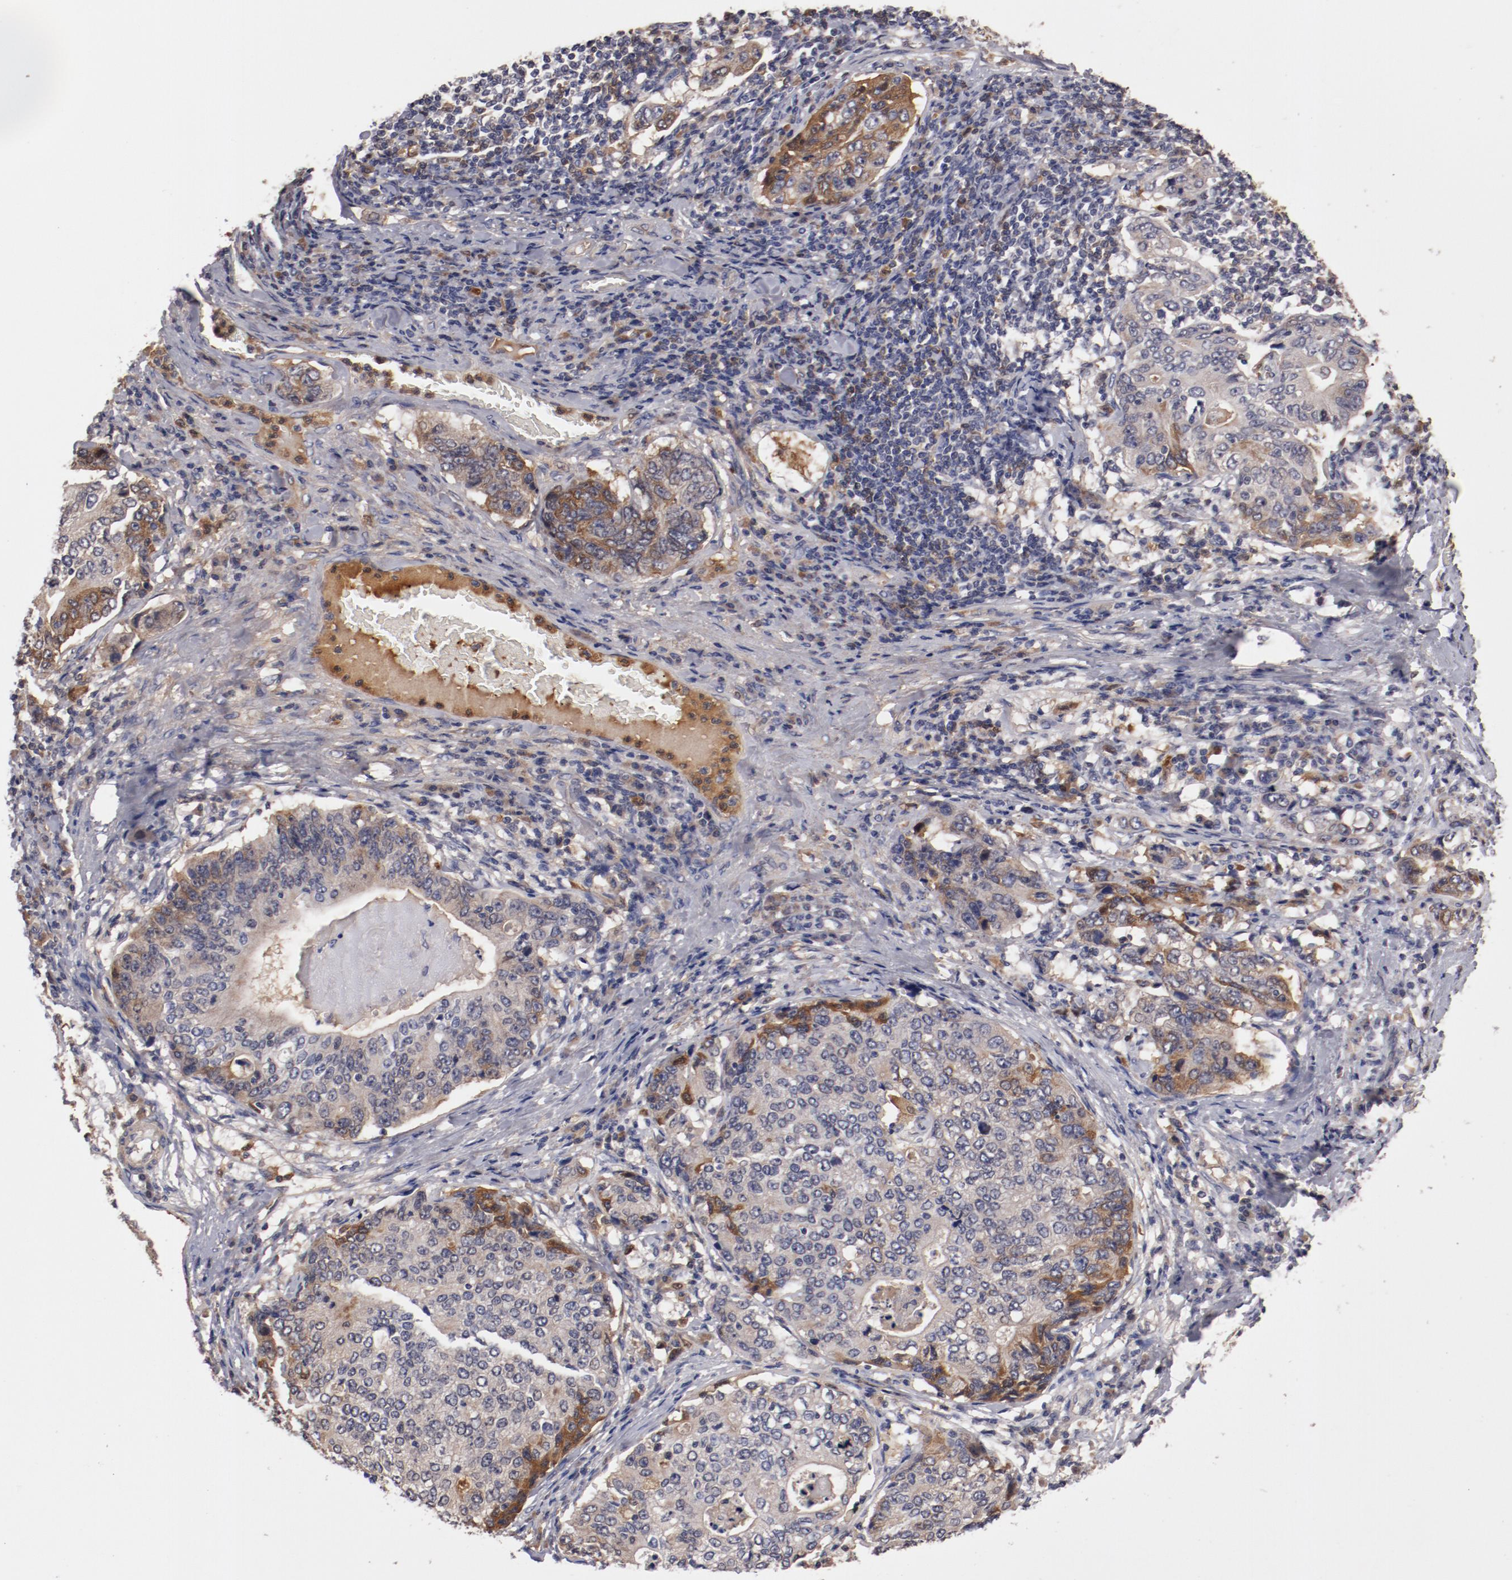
{"staining": {"intensity": "weak", "quantity": ">75%", "location": "cytoplasmic/membranous"}, "tissue": "stomach cancer", "cell_type": "Tumor cells", "image_type": "cancer", "snomed": [{"axis": "morphology", "description": "Adenocarcinoma, NOS"}, {"axis": "topography", "description": "Esophagus"}, {"axis": "topography", "description": "Stomach"}], "caption": "A brown stain shows weak cytoplasmic/membranous expression of a protein in stomach cancer (adenocarcinoma) tumor cells.", "gene": "SERPINA7", "patient": {"sex": "male", "age": 74}}